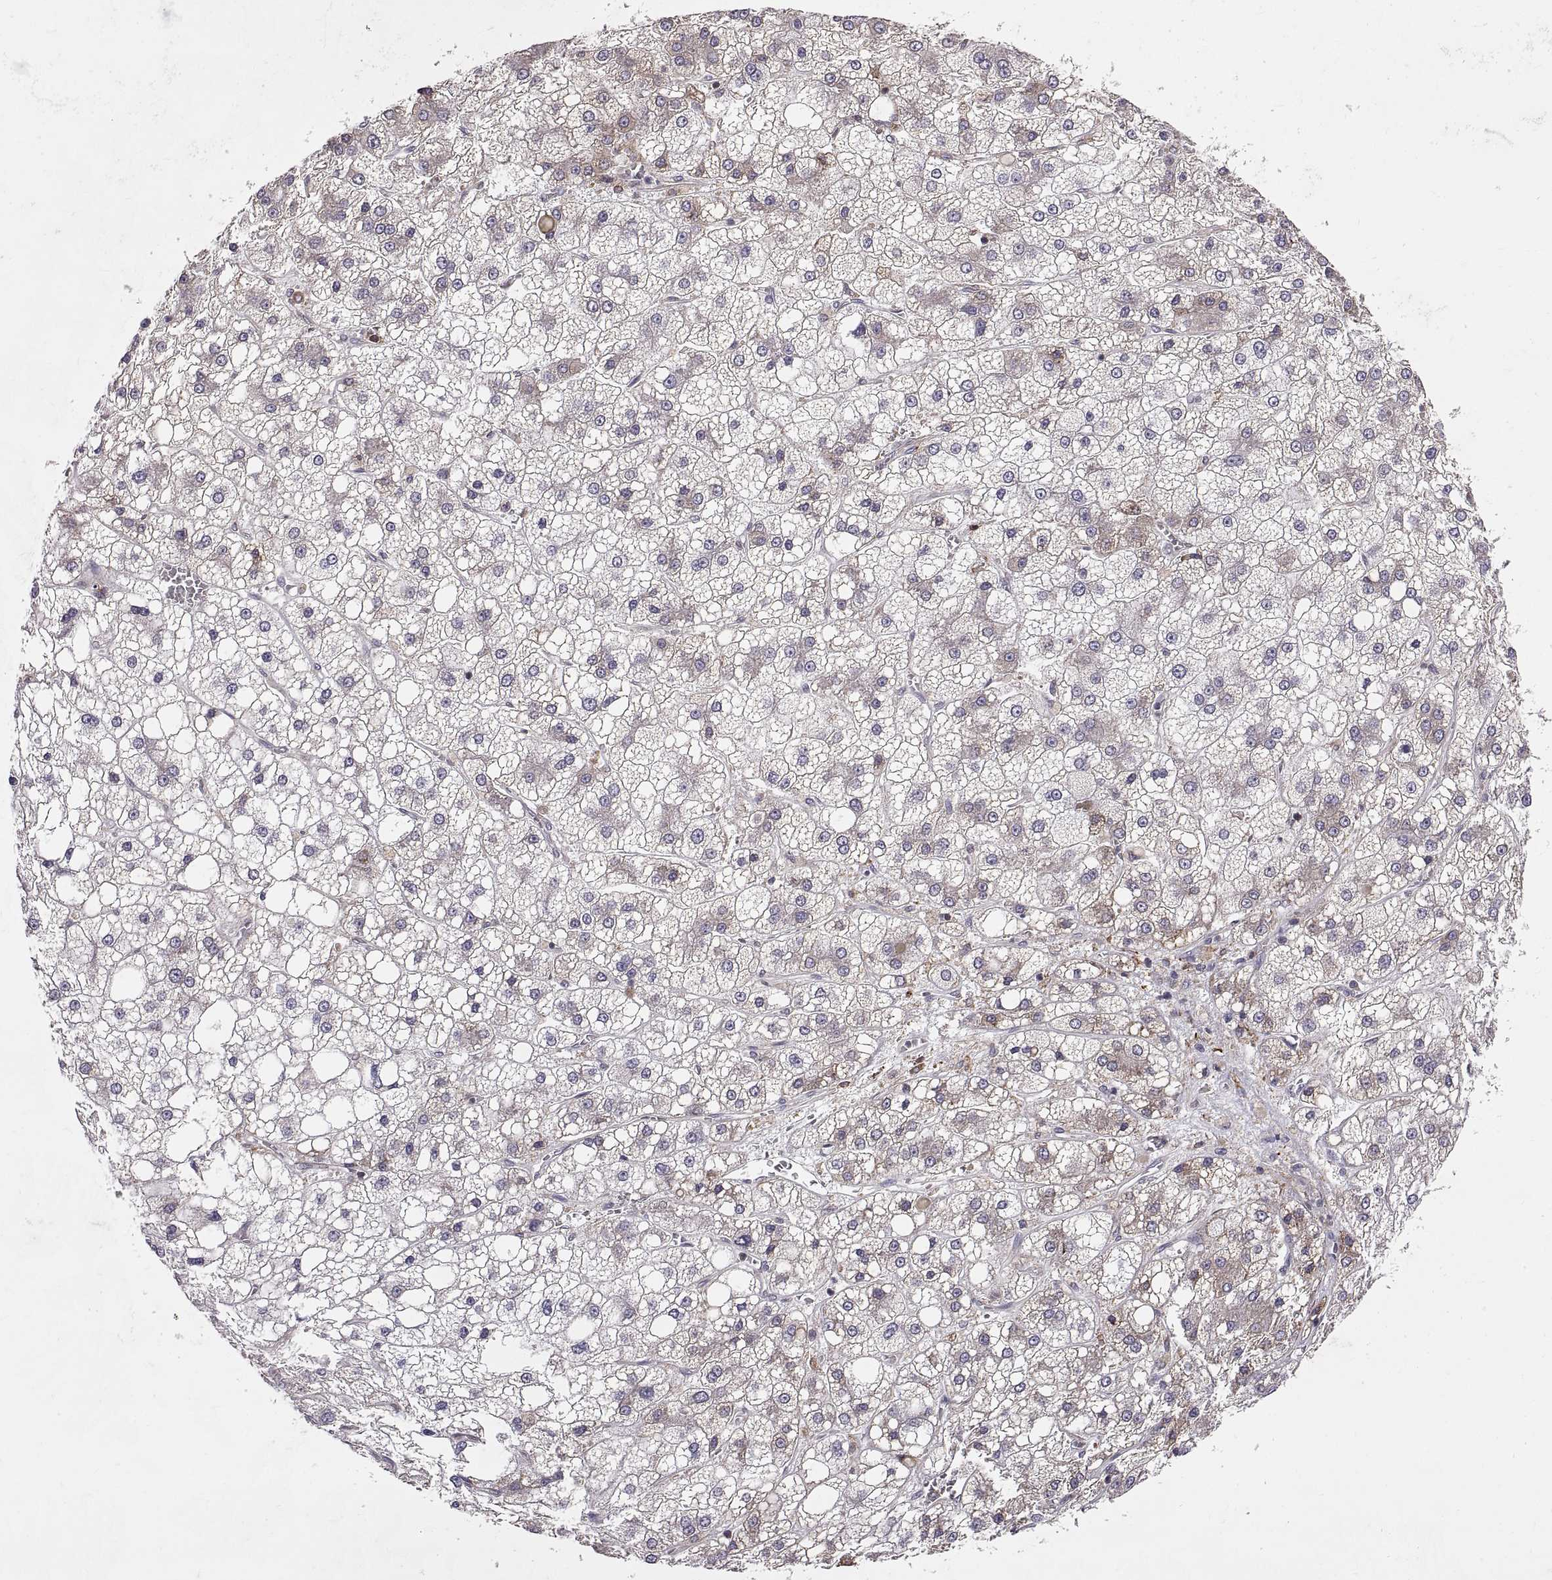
{"staining": {"intensity": "moderate", "quantity": "25%-75%", "location": "cytoplasmic/membranous"}, "tissue": "liver cancer", "cell_type": "Tumor cells", "image_type": "cancer", "snomed": [{"axis": "morphology", "description": "Carcinoma, Hepatocellular, NOS"}, {"axis": "topography", "description": "Liver"}], "caption": "Moderate cytoplasmic/membranous protein staining is present in about 25%-75% of tumor cells in hepatocellular carcinoma (liver).", "gene": "PLEKHB2", "patient": {"sex": "male", "age": 73}}